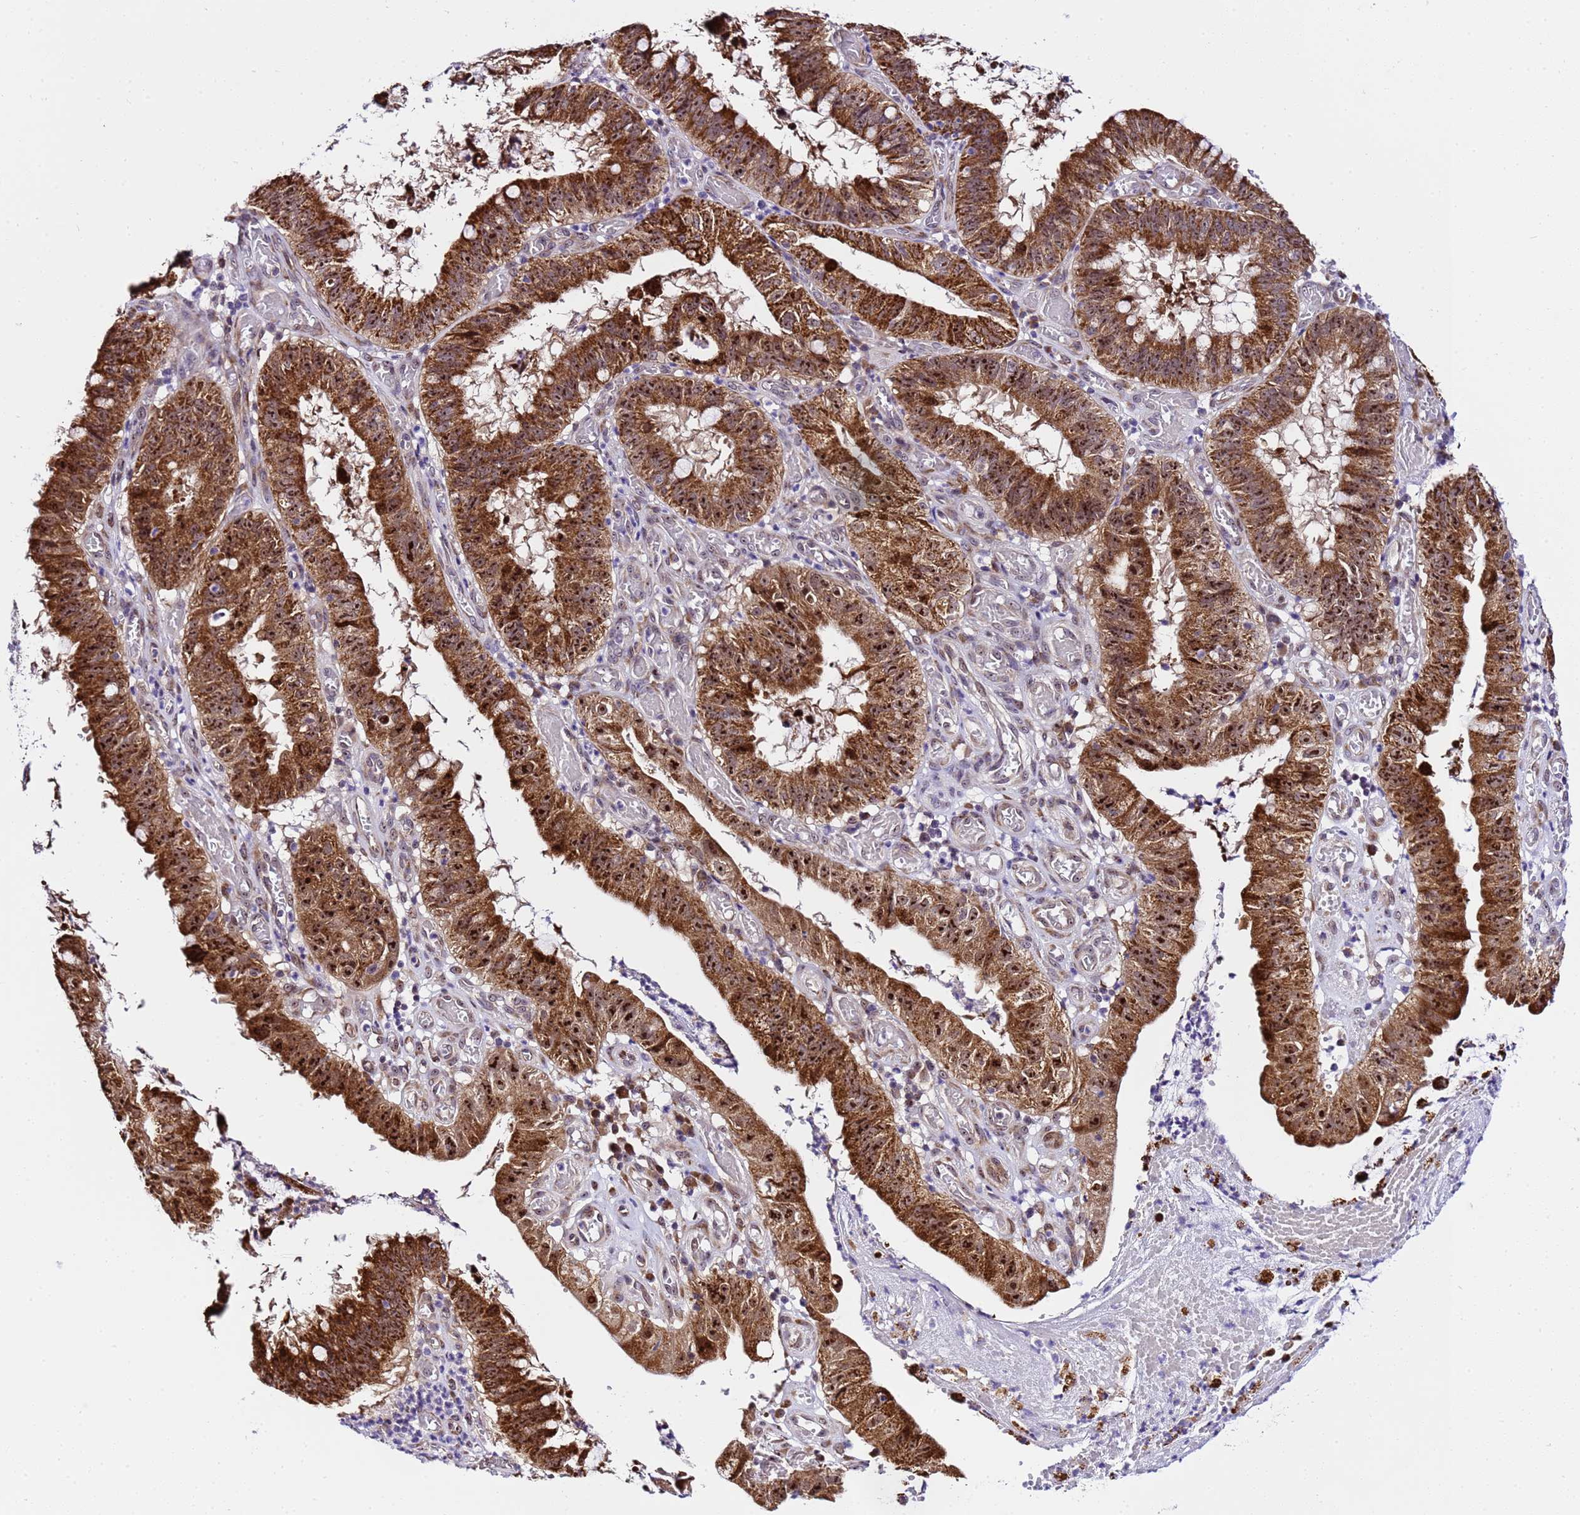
{"staining": {"intensity": "strong", "quantity": ">75%", "location": "cytoplasmic/membranous,nuclear"}, "tissue": "stomach cancer", "cell_type": "Tumor cells", "image_type": "cancer", "snomed": [{"axis": "morphology", "description": "Adenocarcinoma, NOS"}, {"axis": "topography", "description": "Stomach"}], "caption": "High-magnification brightfield microscopy of adenocarcinoma (stomach) stained with DAB (brown) and counterstained with hematoxylin (blue). tumor cells exhibit strong cytoplasmic/membranous and nuclear expression is present in about>75% of cells. (DAB IHC, brown staining for protein, blue staining for nuclei).", "gene": "SLX4IP", "patient": {"sex": "male", "age": 59}}